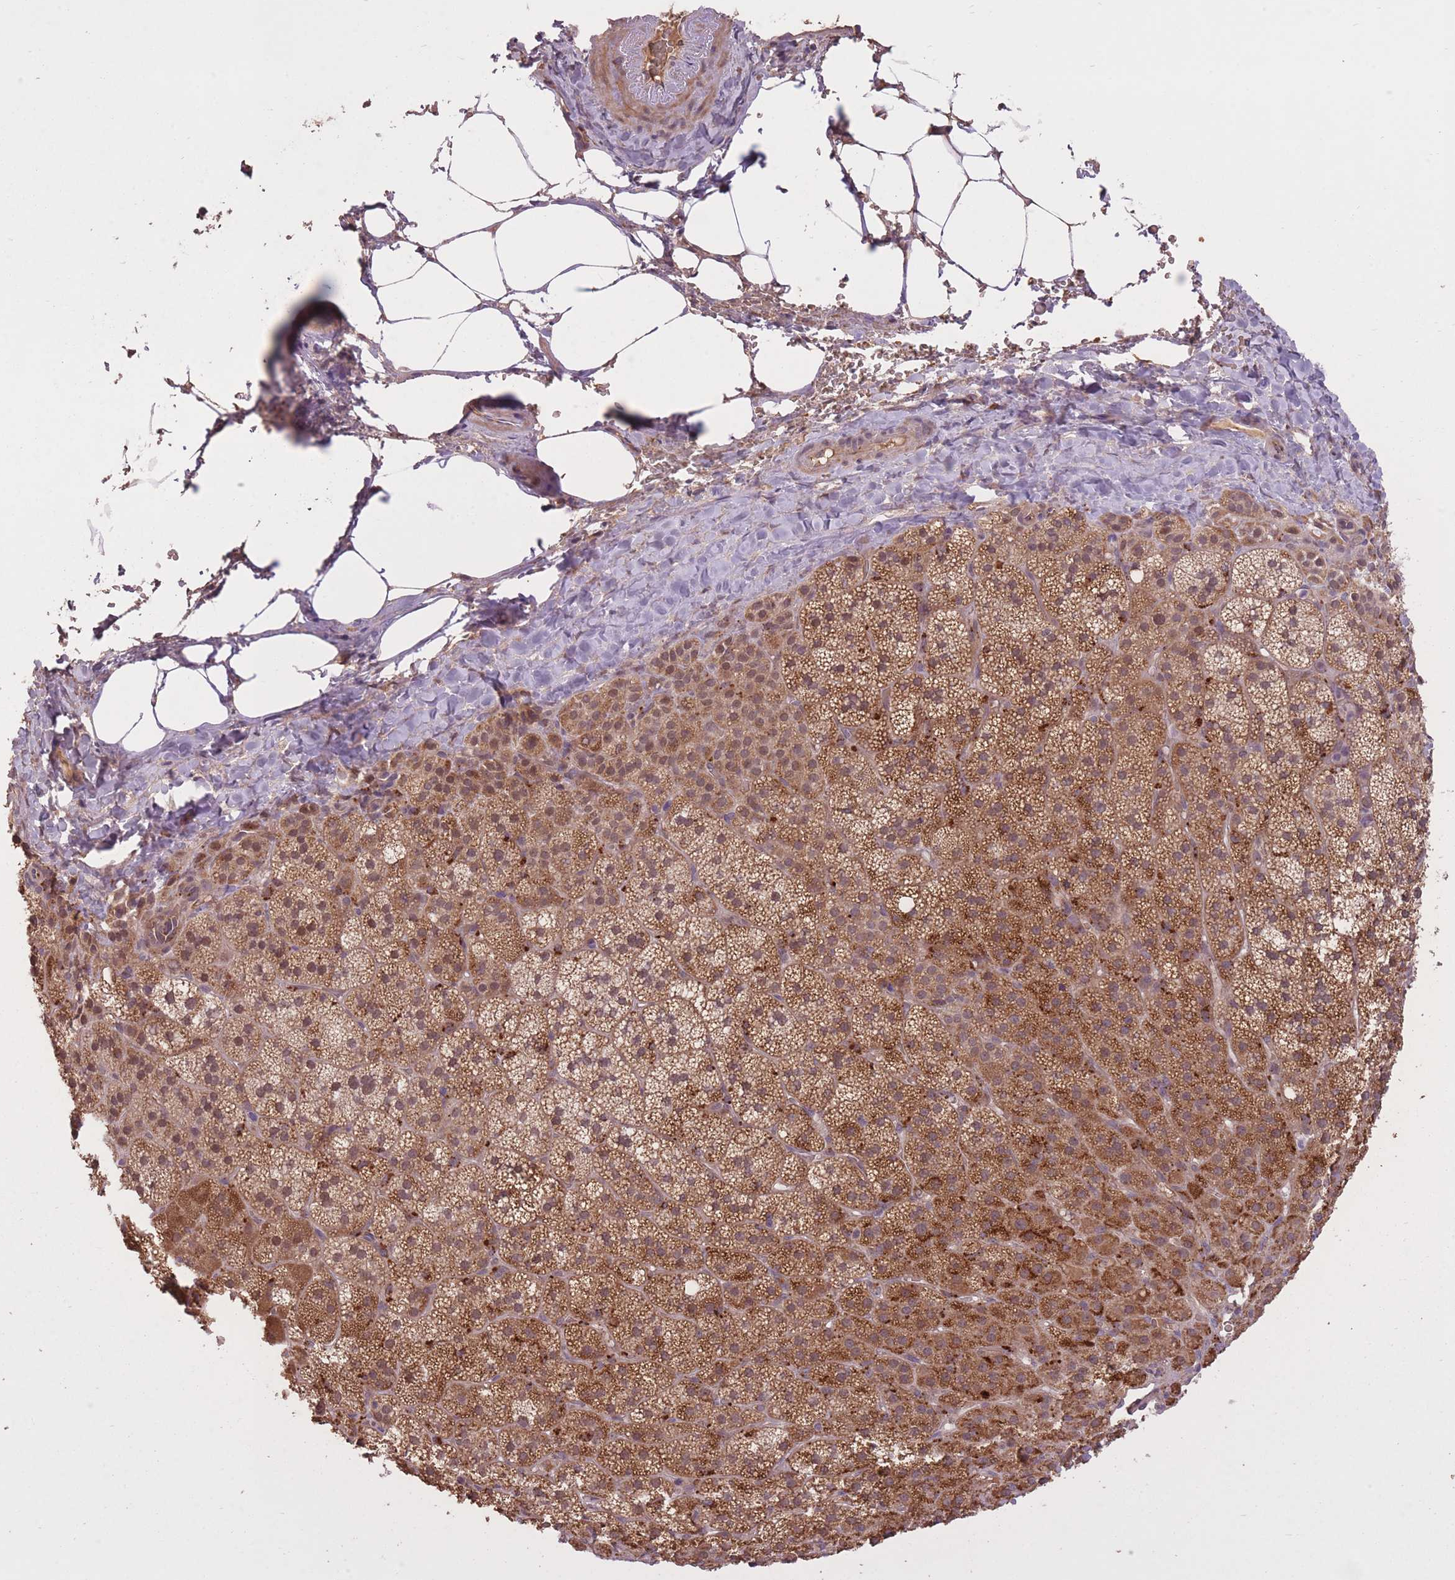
{"staining": {"intensity": "moderate", "quantity": ">75%", "location": "cytoplasmic/membranous"}, "tissue": "adrenal gland", "cell_type": "Glandular cells", "image_type": "normal", "snomed": [{"axis": "morphology", "description": "Normal tissue, NOS"}, {"axis": "topography", "description": "Adrenal gland"}], "caption": "Normal adrenal gland demonstrates moderate cytoplasmic/membranous staining in about >75% of glandular cells (DAB (3,3'-diaminobenzidine) = brown stain, brightfield microscopy at high magnification)..", "gene": "POLR3F", "patient": {"sex": "female", "age": 58}}